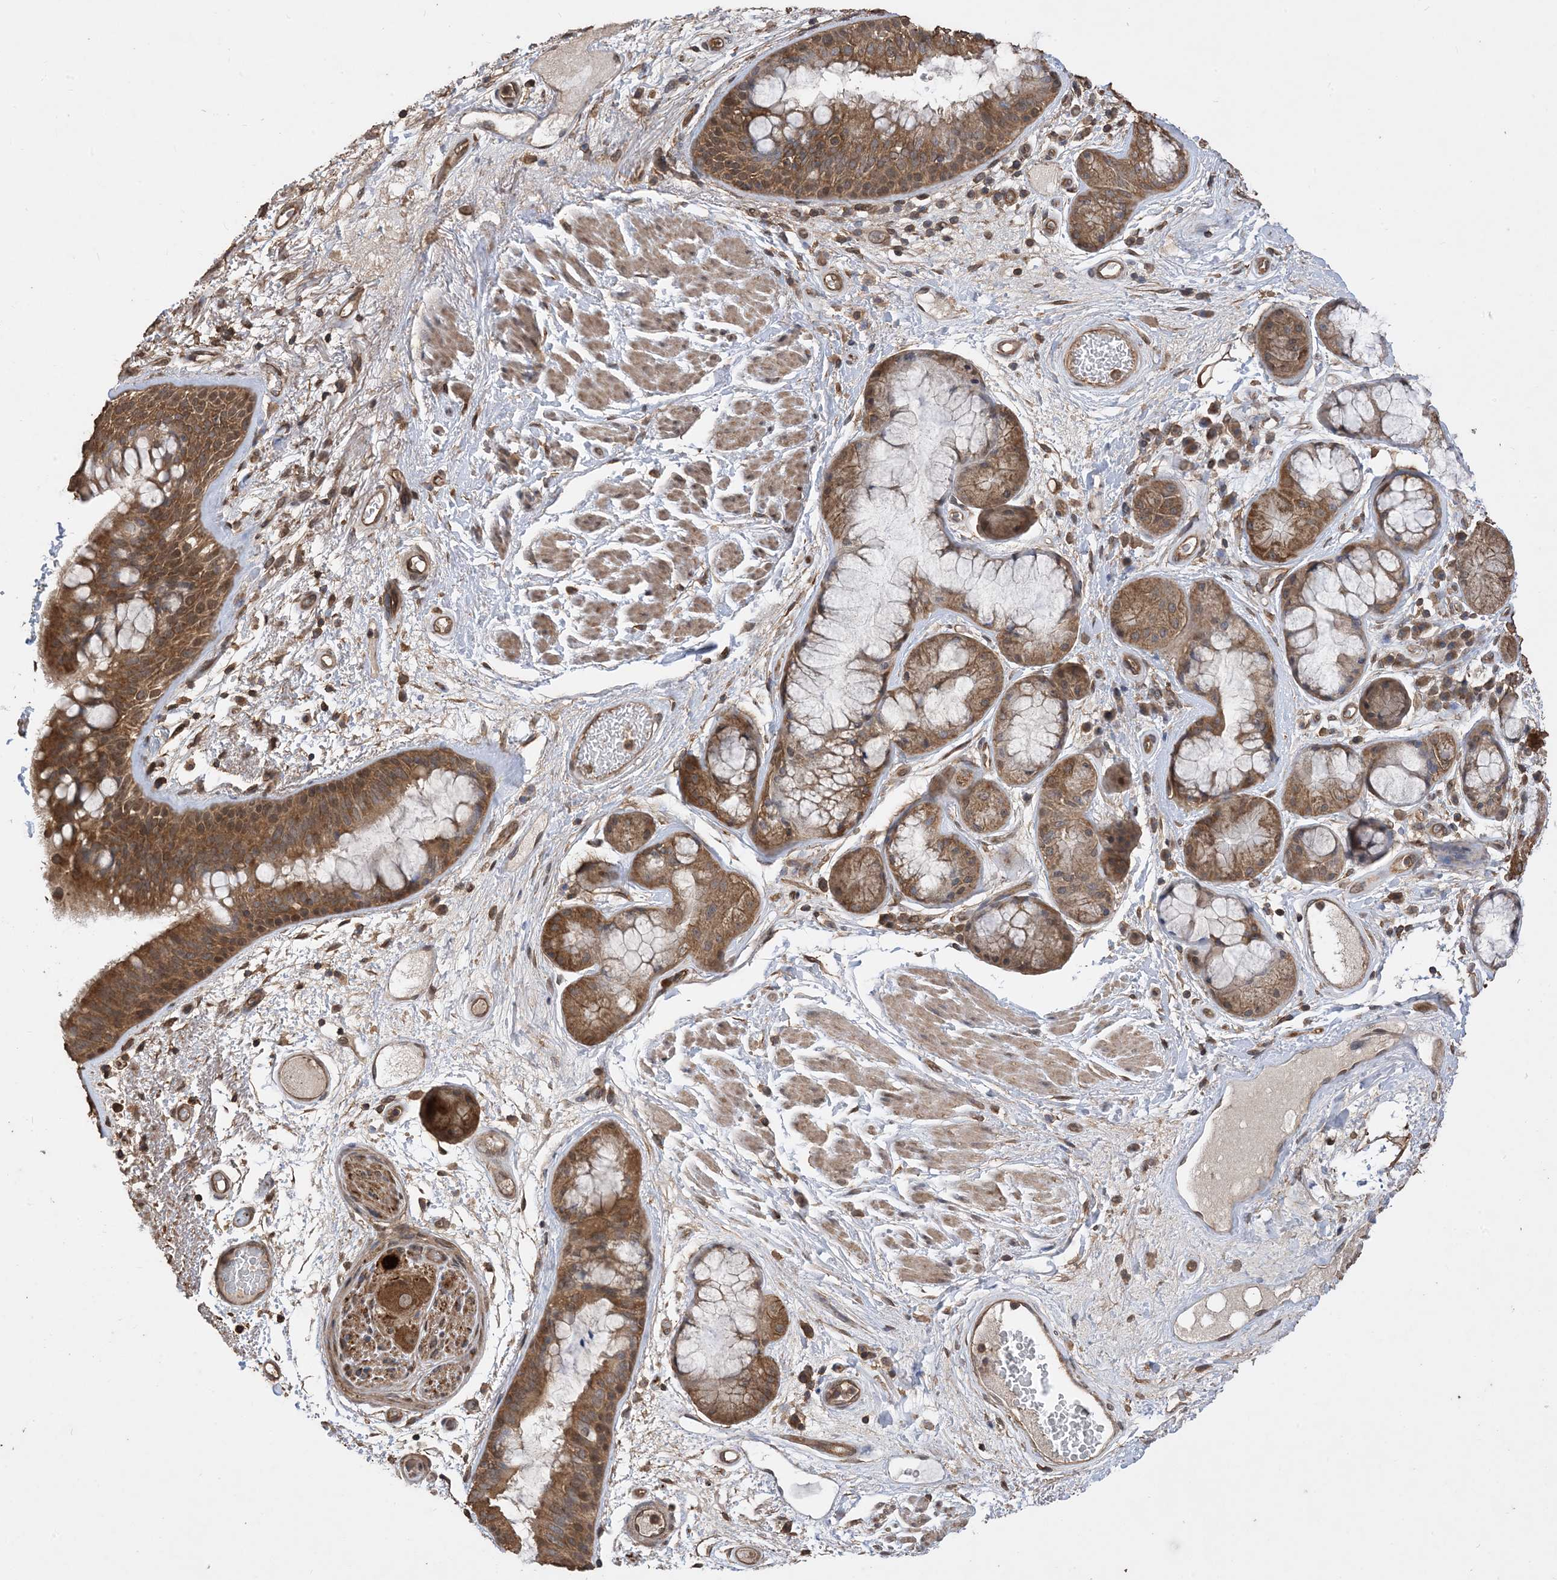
{"staining": {"intensity": "moderate", "quantity": ">75%", "location": "cytoplasmic/membranous"}, "tissue": "bronchus", "cell_type": "Respiratory epithelial cells", "image_type": "normal", "snomed": [{"axis": "morphology", "description": "Normal tissue, NOS"}, {"axis": "morphology", "description": "Squamous cell carcinoma, NOS"}, {"axis": "topography", "description": "Lymph node"}, {"axis": "topography", "description": "Bronchus"}, {"axis": "topography", "description": "Lung"}], "caption": "Respiratory epithelial cells display medium levels of moderate cytoplasmic/membranous expression in about >75% of cells in benign bronchus. Using DAB (brown) and hematoxylin (blue) stains, captured at high magnification using brightfield microscopy.", "gene": "ZKSCAN5", "patient": {"sex": "male", "age": 66}}